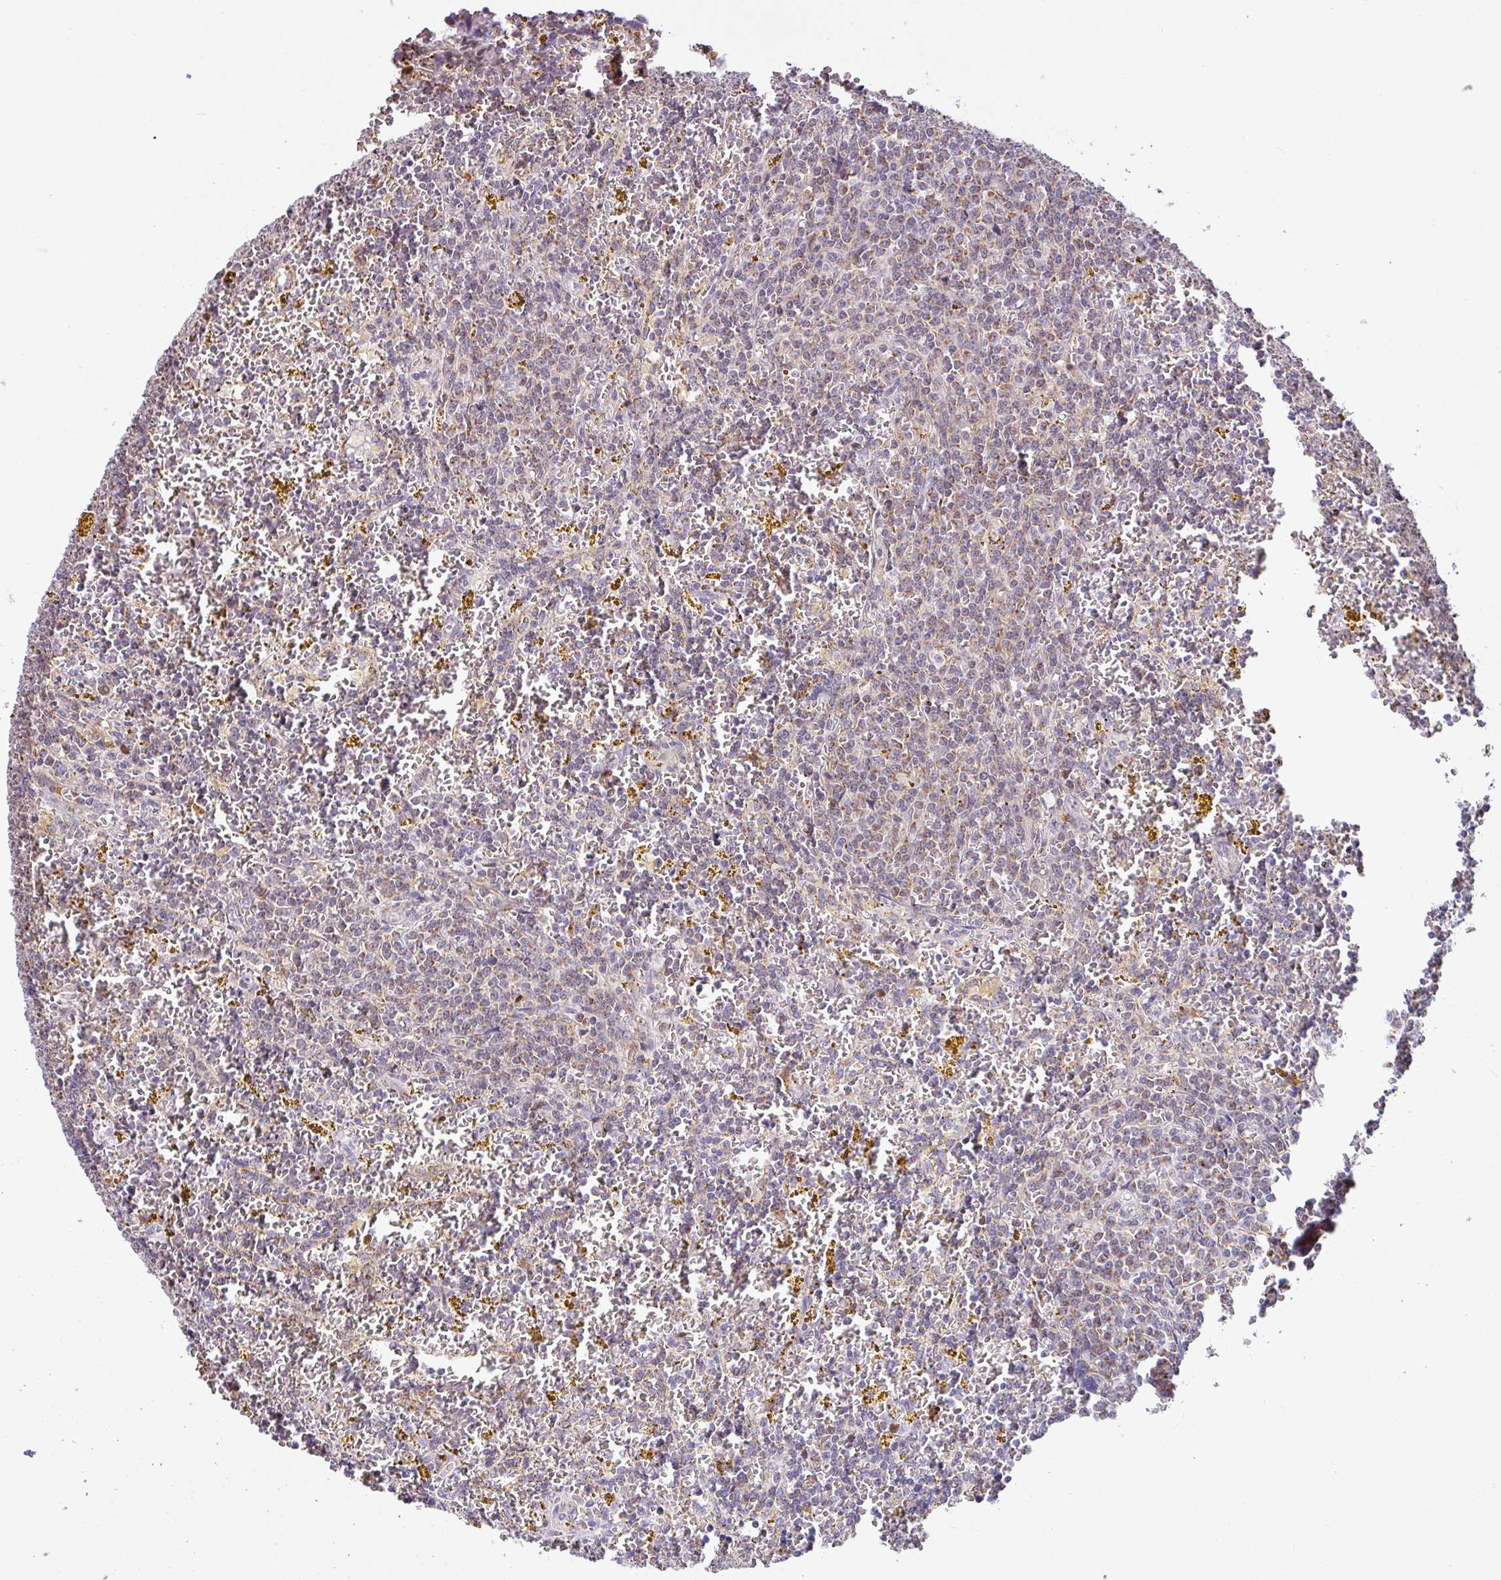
{"staining": {"intensity": "negative", "quantity": "none", "location": "none"}, "tissue": "lymphoma", "cell_type": "Tumor cells", "image_type": "cancer", "snomed": [{"axis": "morphology", "description": "Malignant lymphoma, non-Hodgkin's type, Low grade"}, {"axis": "topography", "description": "Spleen"}, {"axis": "topography", "description": "Lymph node"}], "caption": "Photomicrograph shows no significant protein positivity in tumor cells of low-grade malignant lymphoma, non-Hodgkin's type.", "gene": "SARS2", "patient": {"sex": "female", "age": 66}}